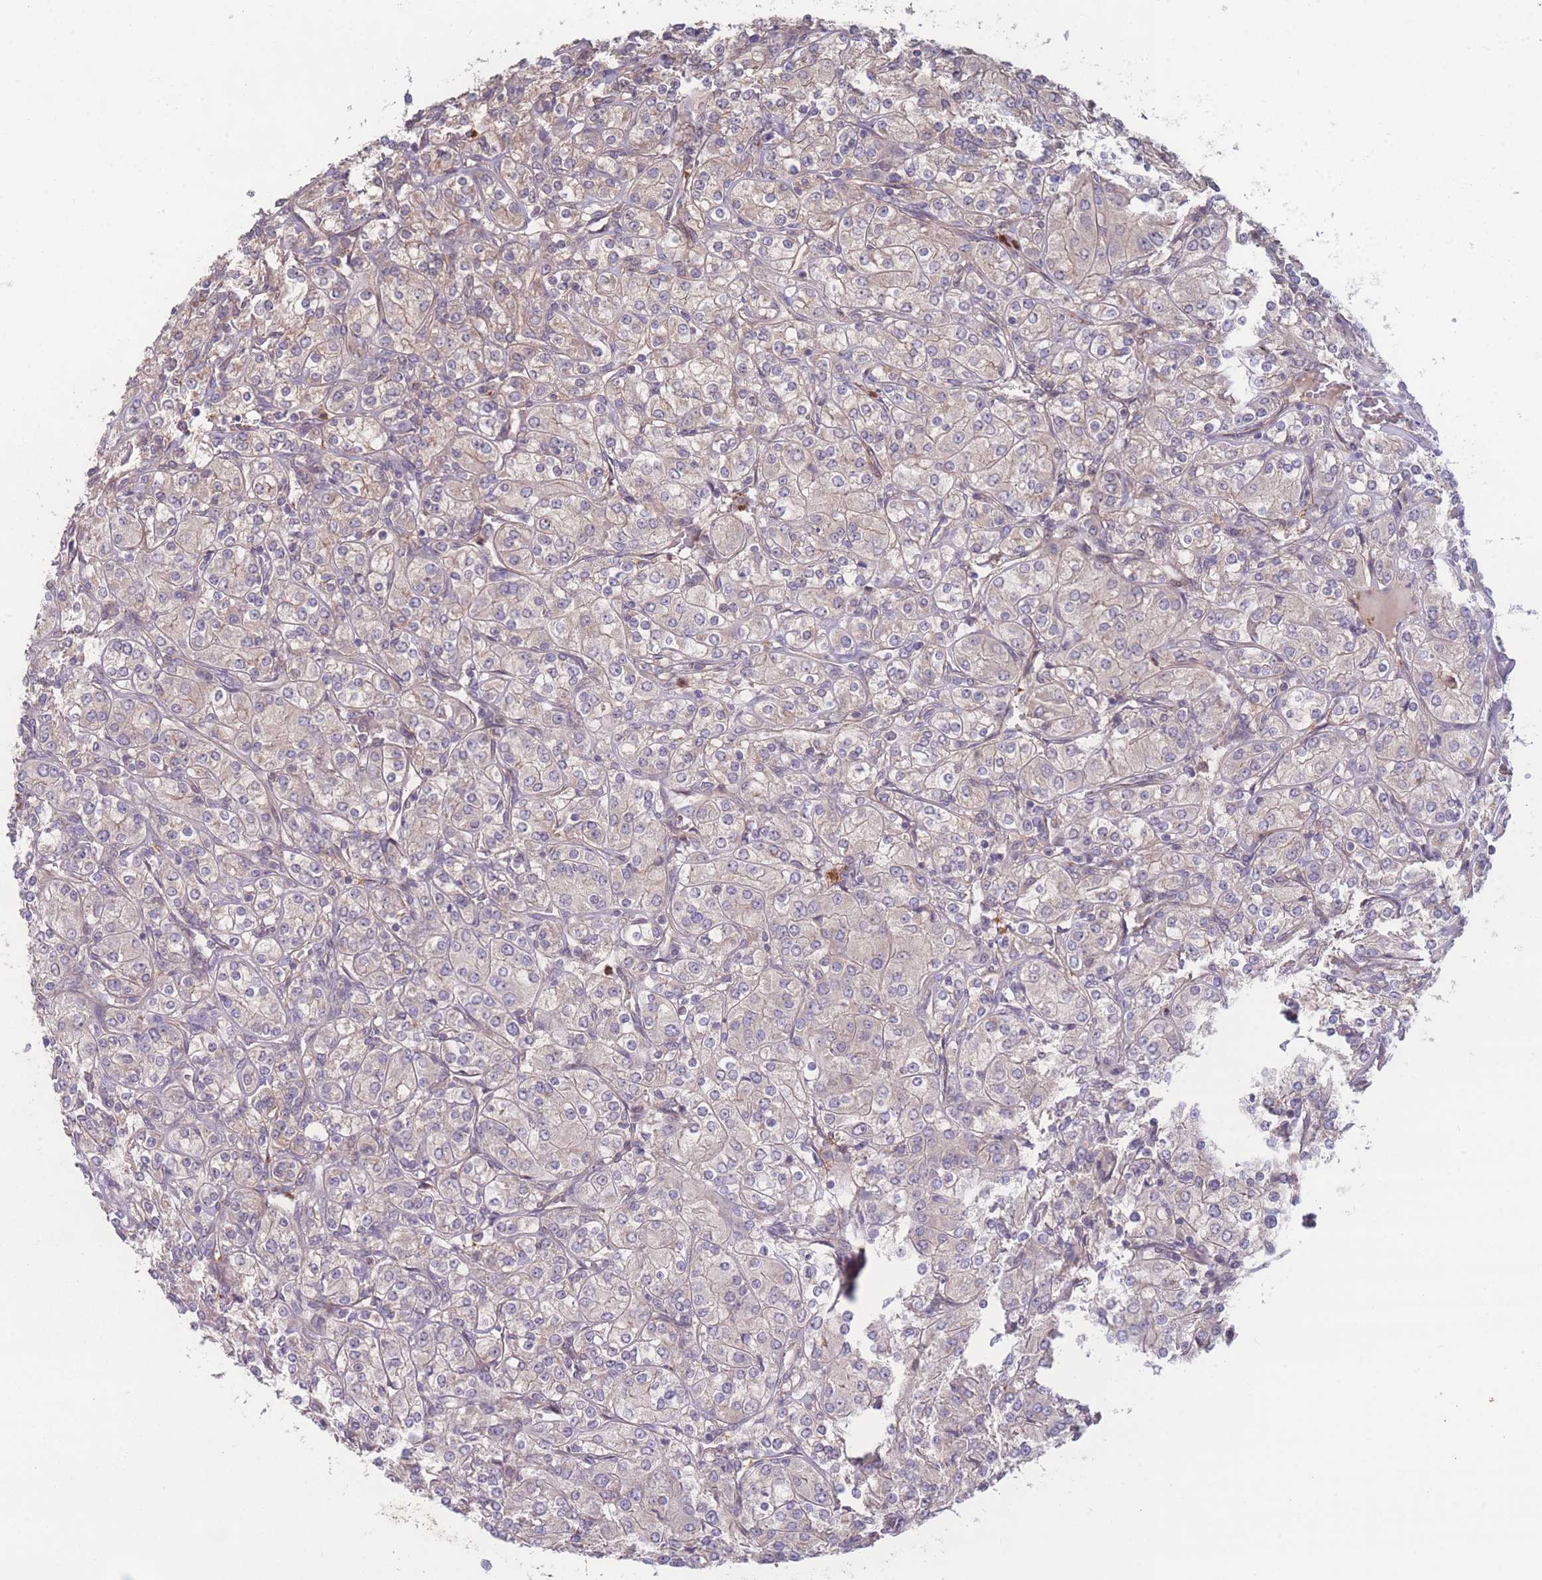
{"staining": {"intensity": "weak", "quantity": "25%-75%", "location": "cytoplasmic/membranous"}, "tissue": "renal cancer", "cell_type": "Tumor cells", "image_type": "cancer", "snomed": [{"axis": "morphology", "description": "Adenocarcinoma, NOS"}, {"axis": "topography", "description": "Kidney"}], "caption": "High-magnification brightfield microscopy of renal cancer stained with DAB (3,3'-diaminobenzidine) (brown) and counterstained with hematoxylin (blue). tumor cells exhibit weak cytoplasmic/membranous expression is seen in about25%-75% of cells. The protein of interest is shown in brown color, while the nuclei are stained blue.", "gene": "STEAP3", "patient": {"sex": "male", "age": 77}}